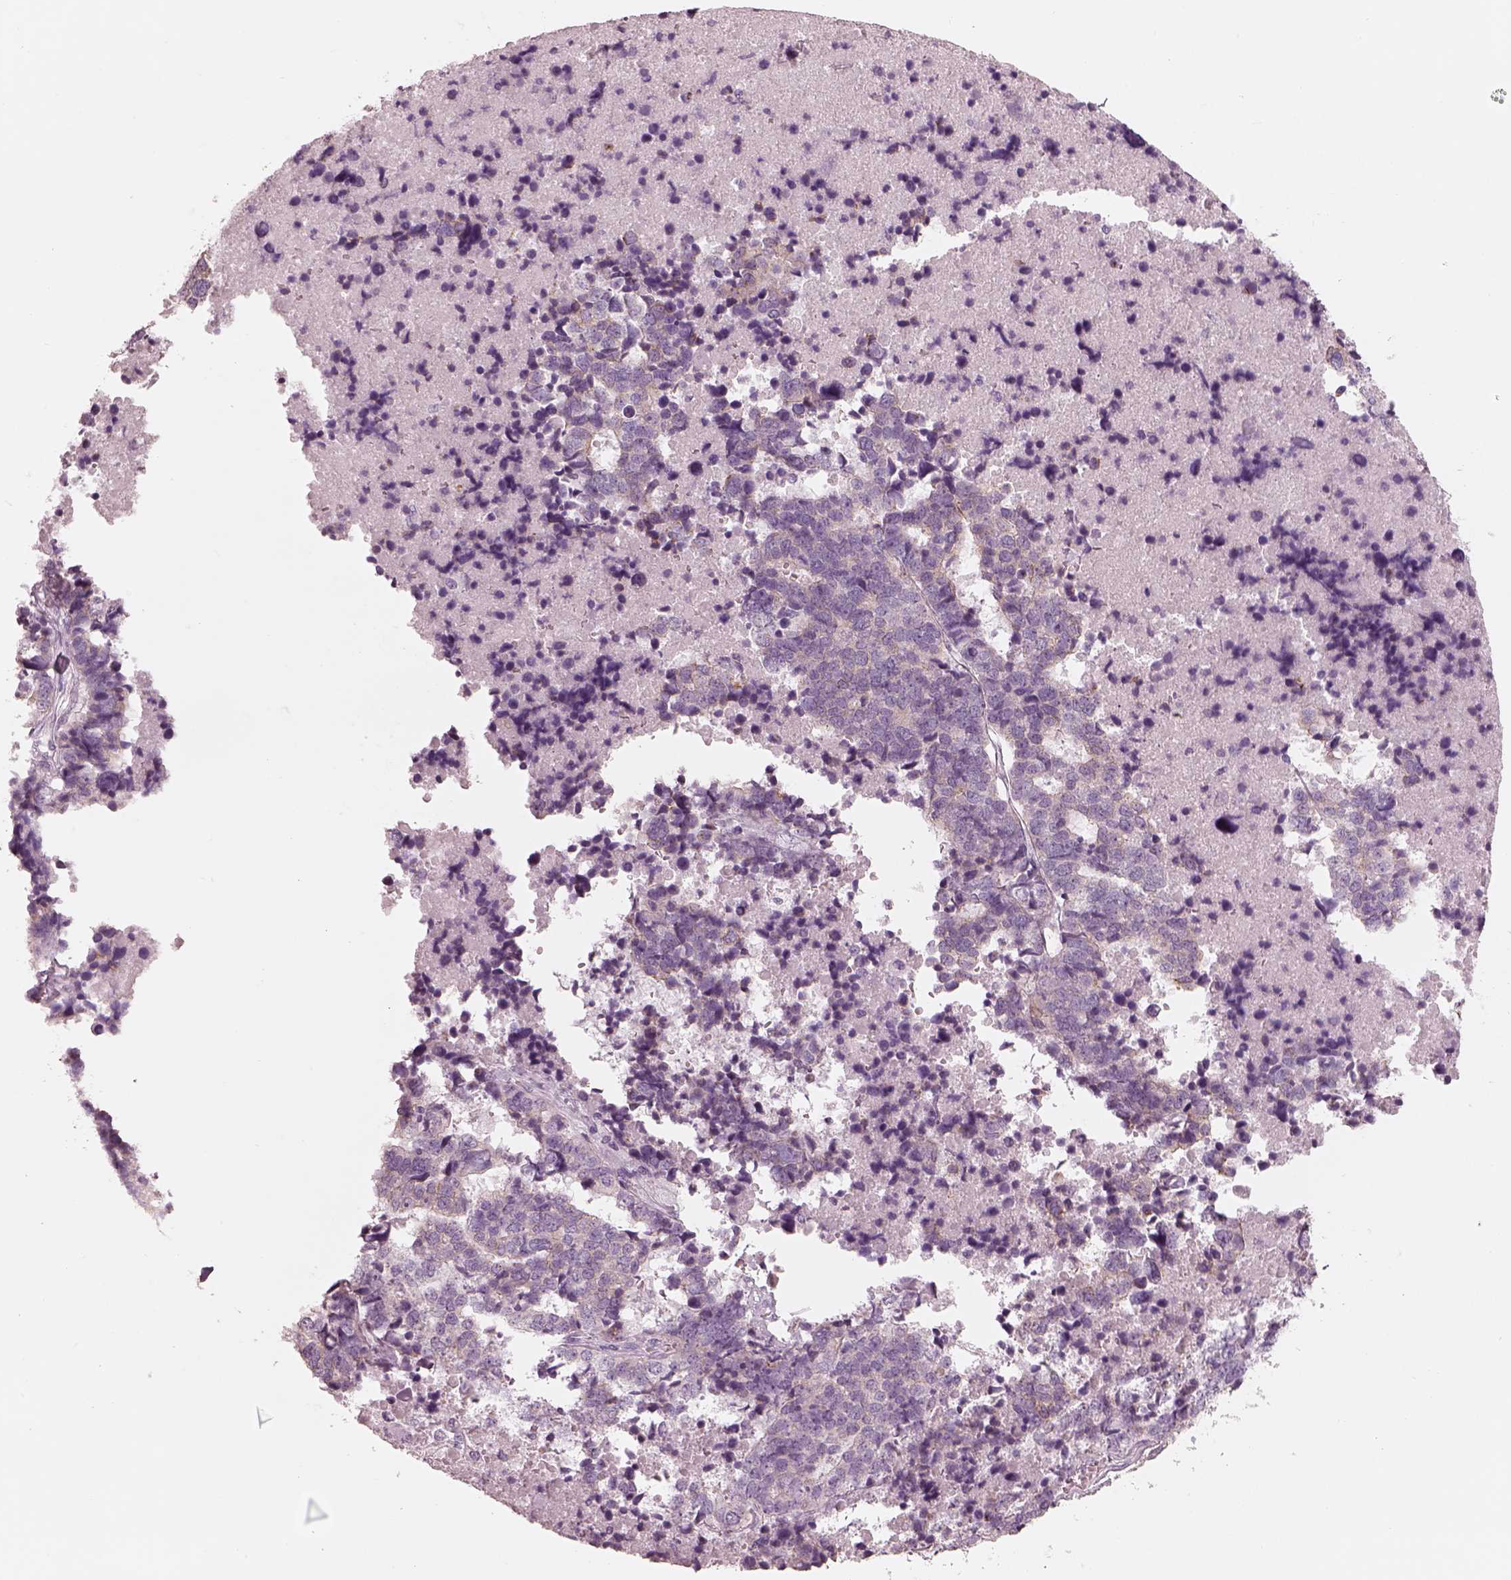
{"staining": {"intensity": "negative", "quantity": "none", "location": "none"}, "tissue": "stomach cancer", "cell_type": "Tumor cells", "image_type": "cancer", "snomed": [{"axis": "morphology", "description": "Adenocarcinoma, NOS"}, {"axis": "topography", "description": "Stomach"}], "caption": "DAB immunohistochemical staining of human stomach cancer (adenocarcinoma) demonstrates no significant positivity in tumor cells. The staining was performed using DAB (3,3'-diaminobenzidine) to visualize the protein expression in brown, while the nuclei were stained in blue with hematoxylin (Magnification: 20x).", "gene": "PON3", "patient": {"sex": "male", "age": 69}}